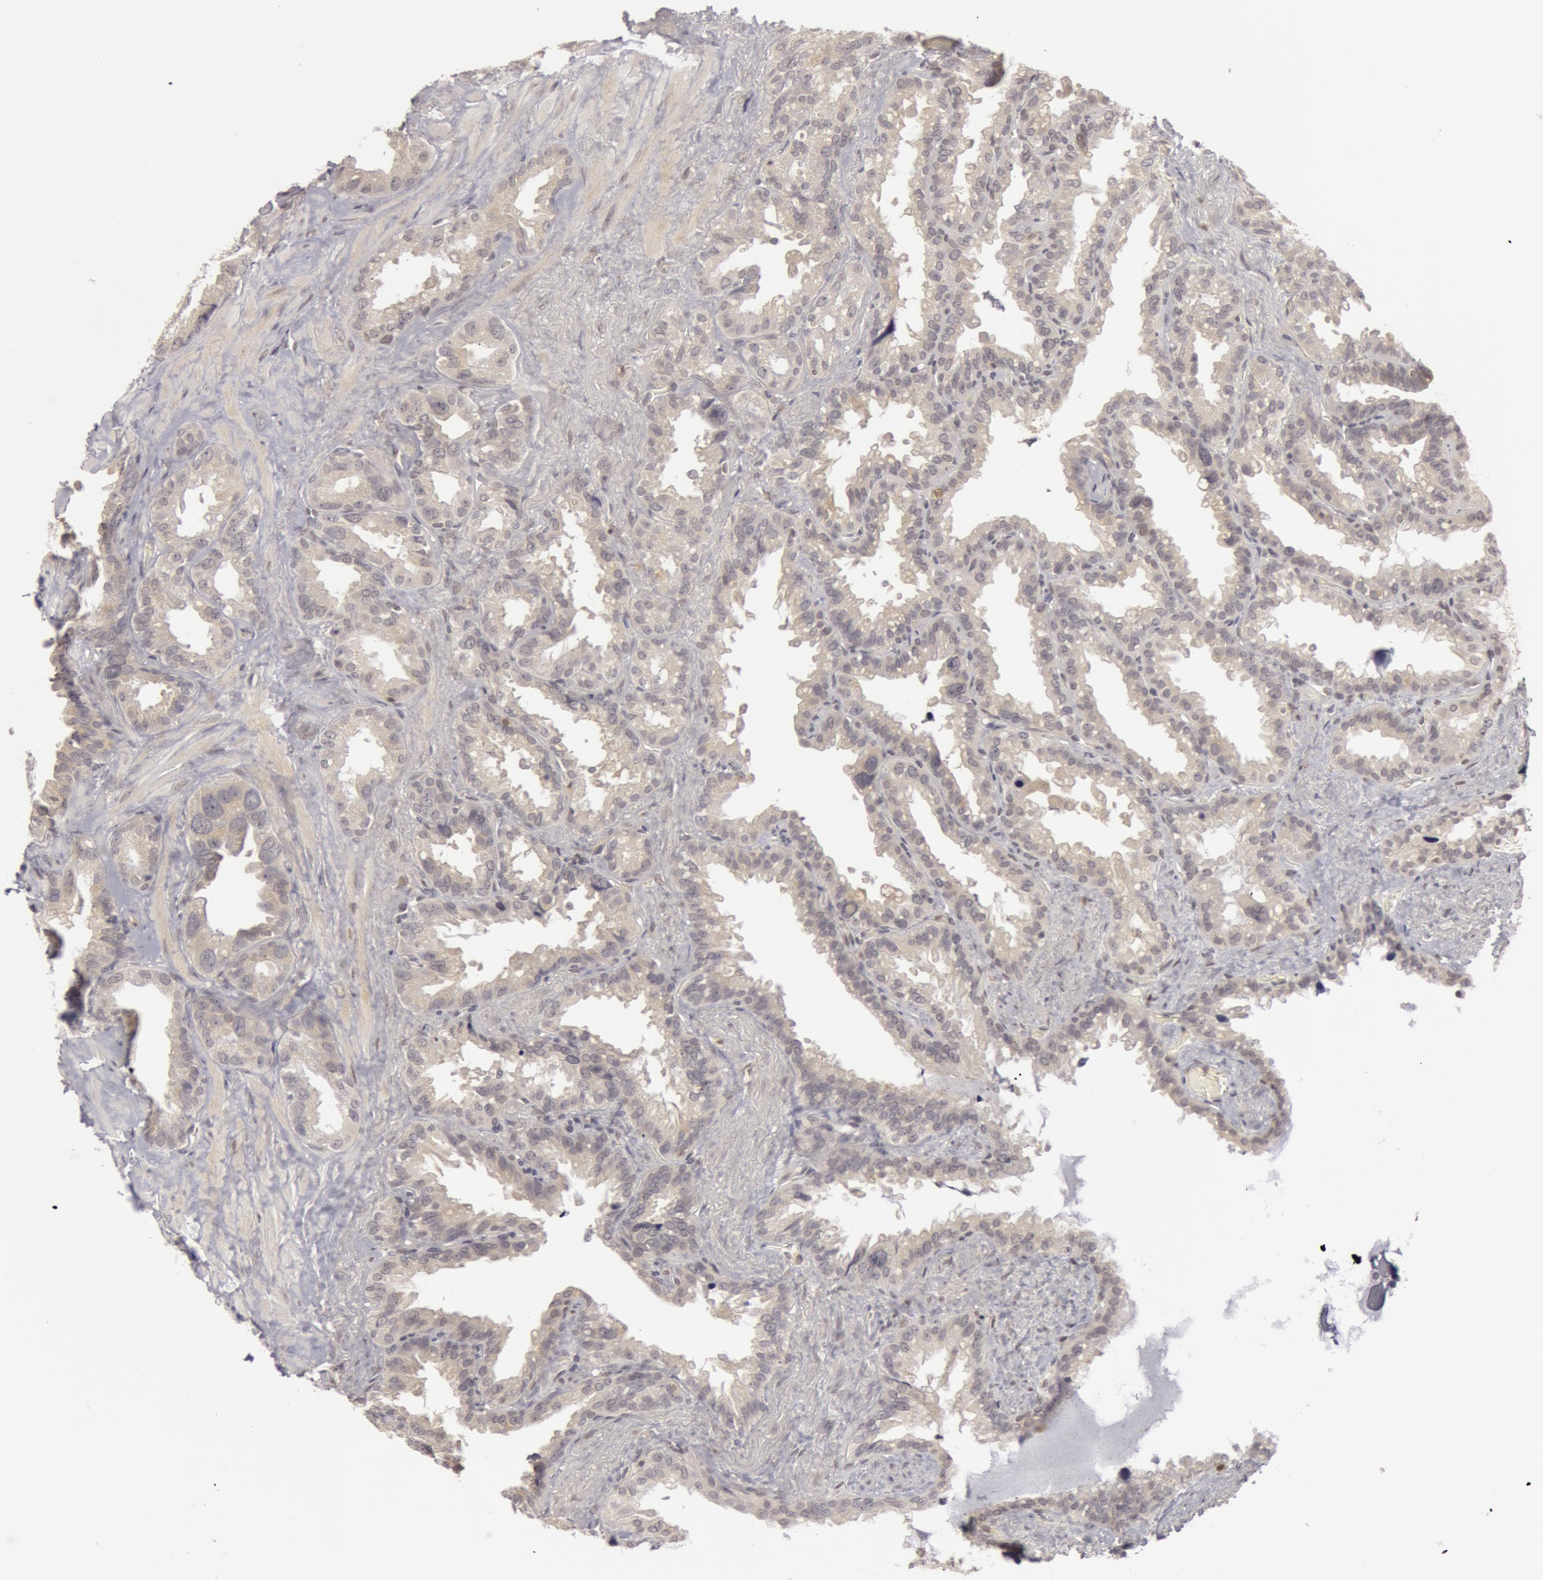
{"staining": {"intensity": "negative", "quantity": "none", "location": "none"}, "tissue": "seminal vesicle", "cell_type": "Glandular cells", "image_type": "normal", "snomed": [{"axis": "morphology", "description": "Normal tissue, NOS"}, {"axis": "topography", "description": "Prostate"}, {"axis": "topography", "description": "Seminal veicle"}], "caption": "IHC photomicrograph of benign human seminal vesicle stained for a protein (brown), which demonstrates no positivity in glandular cells. (Brightfield microscopy of DAB (3,3'-diaminobenzidine) immunohistochemistry (IHC) at high magnification).", "gene": "OASL", "patient": {"sex": "male", "age": 63}}